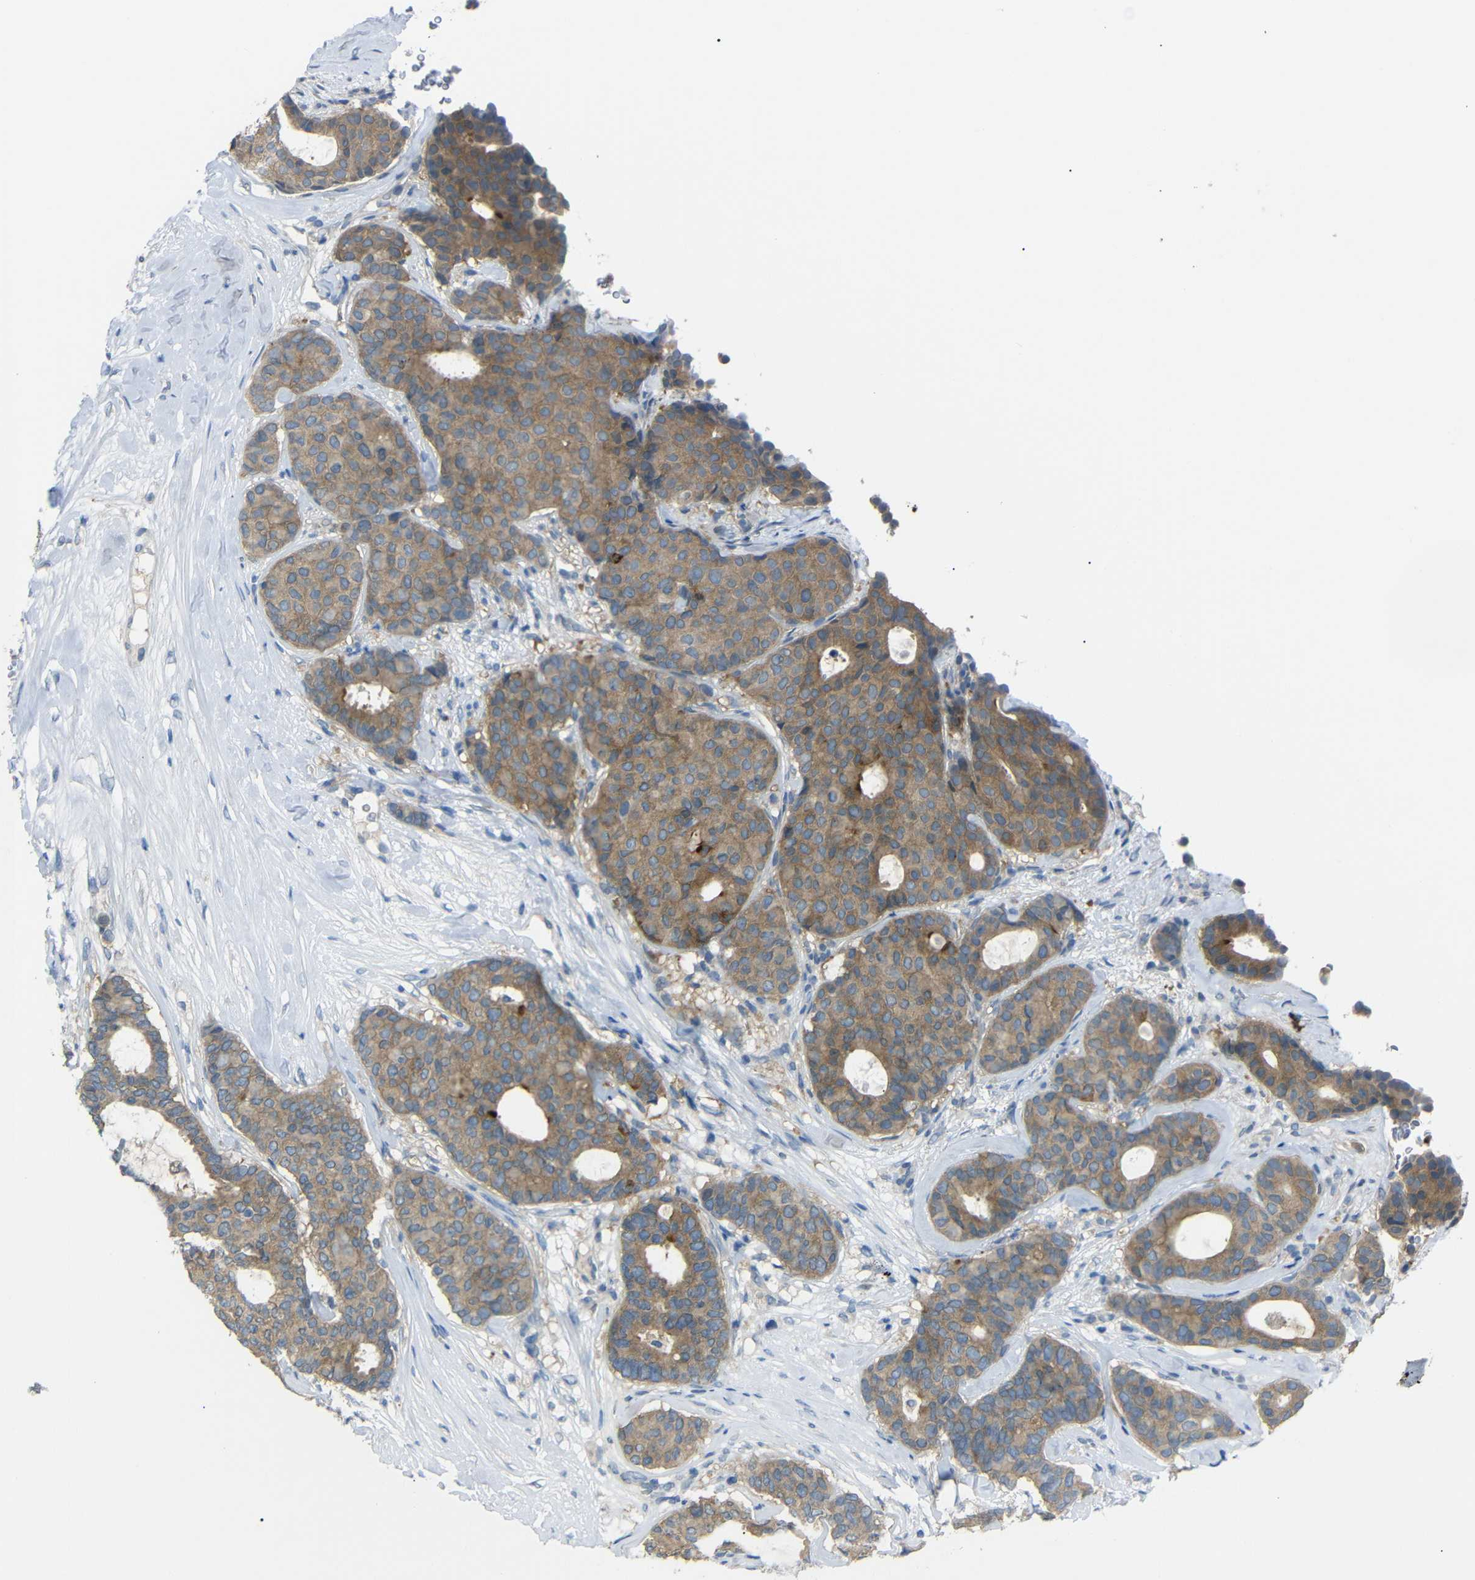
{"staining": {"intensity": "moderate", "quantity": ">75%", "location": "cytoplasmic/membranous"}, "tissue": "breast cancer", "cell_type": "Tumor cells", "image_type": "cancer", "snomed": [{"axis": "morphology", "description": "Duct carcinoma"}, {"axis": "topography", "description": "Breast"}], "caption": "This image demonstrates breast cancer (intraductal carcinoma) stained with immunohistochemistry (IHC) to label a protein in brown. The cytoplasmic/membranous of tumor cells show moderate positivity for the protein. Nuclei are counter-stained blue.", "gene": "C6orf89", "patient": {"sex": "female", "age": 75}}